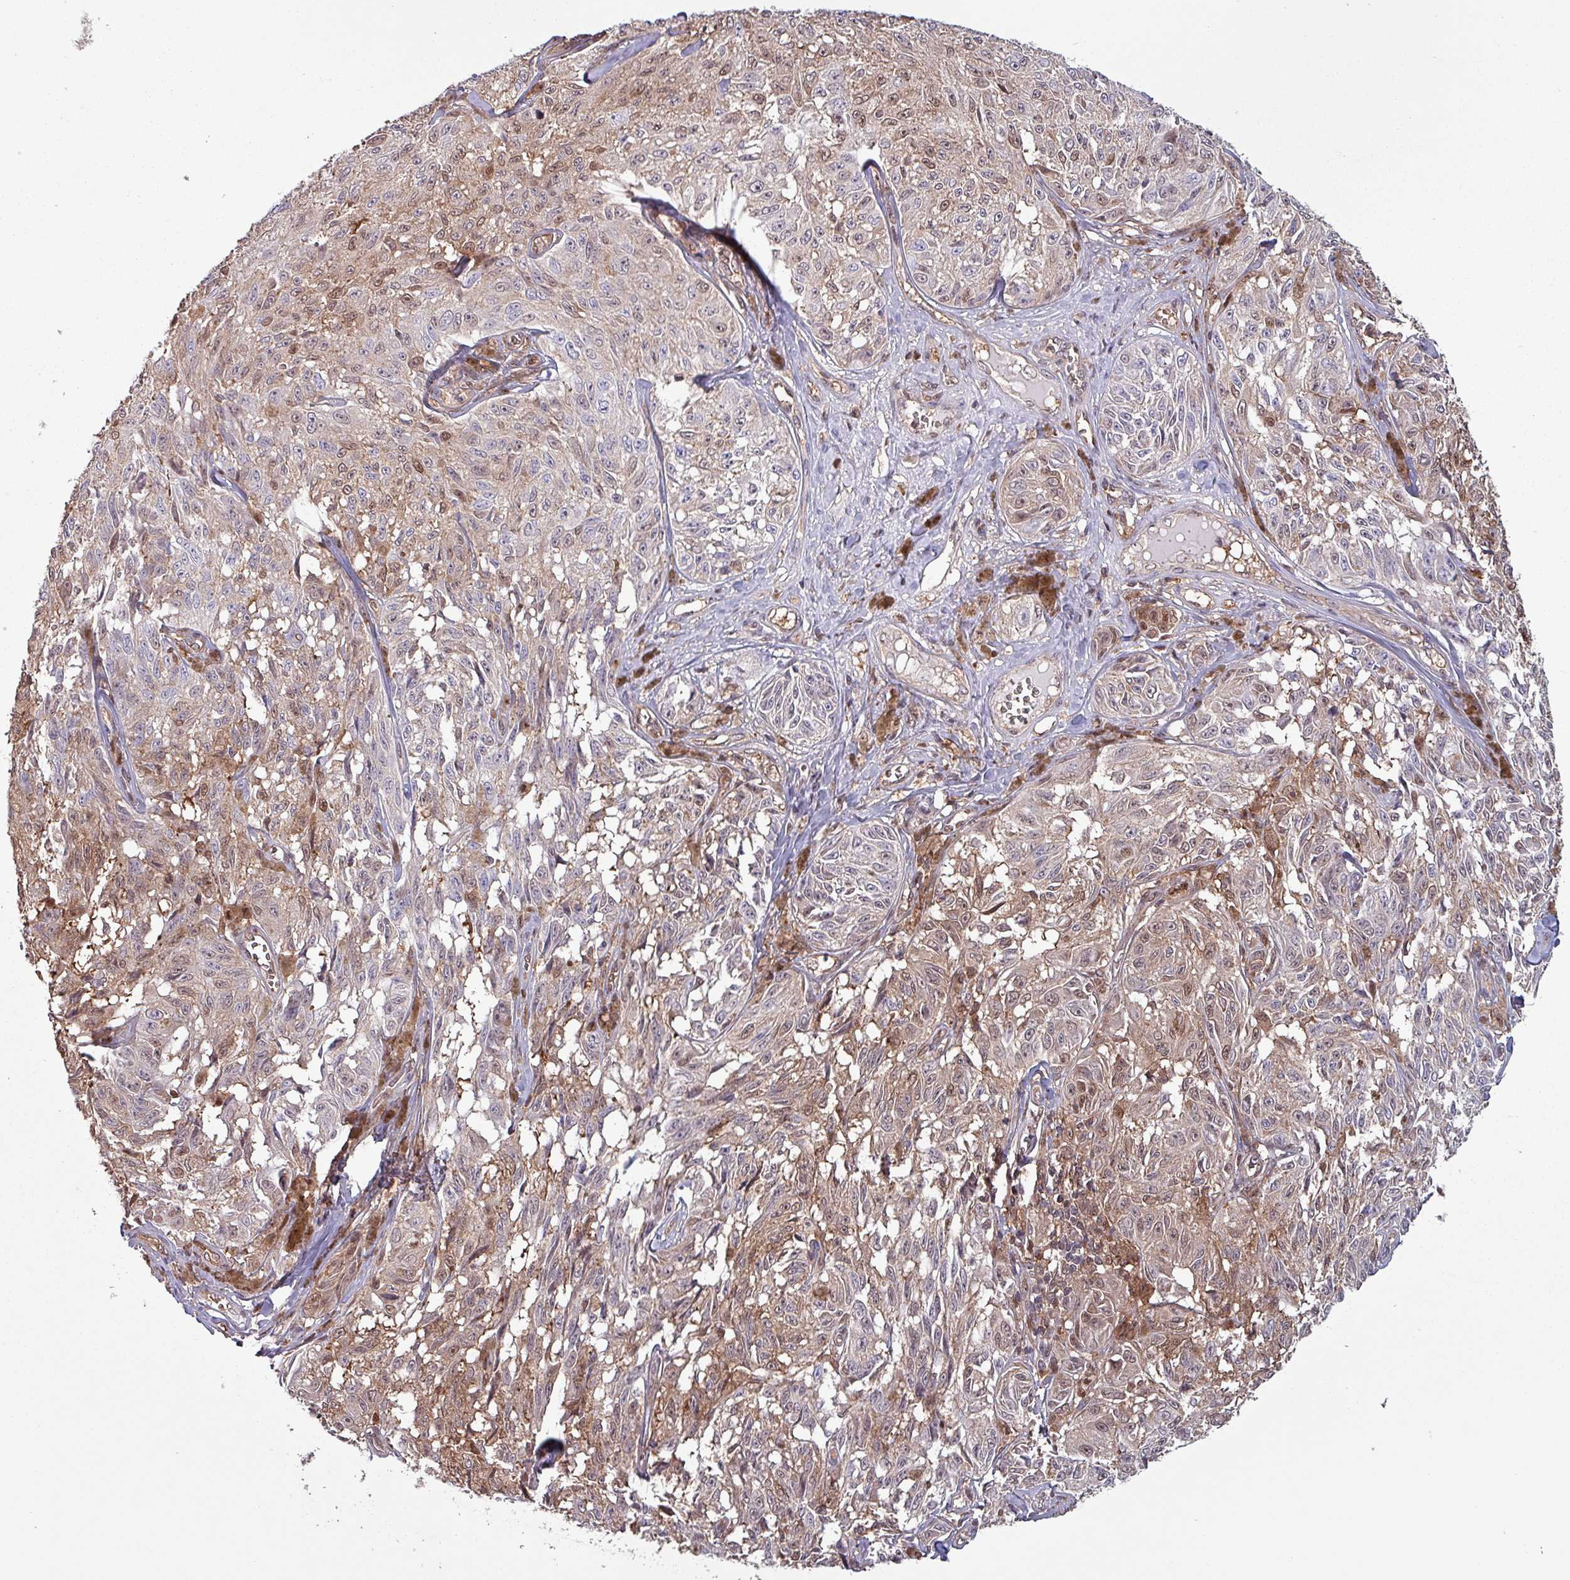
{"staining": {"intensity": "moderate", "quantity": "25%-75%", "location": "cytoplasmic/membranous,nuclear"}, "tissue": "melanoma", "cell_type": "Tumor cells", "image_type": "cancer", "snomed": [{"axis": "morphology", "description": "Malignant melanoma, NOS"}, {"axis": "topography", "description": "Skin"}], "caption": "DAB immunohistochemical staining of human malignant melanoma shows moderate cytoplasmic/membranous and nuclear protein staining in approximately 25%-75% of tumor cells. (DAB (3,3'-diaminobenzidine) IHC, brown staining for protein, blue staining for nuclei).", "gene": "PSMB8", "patient": {"sex": "male", "age": 68}}